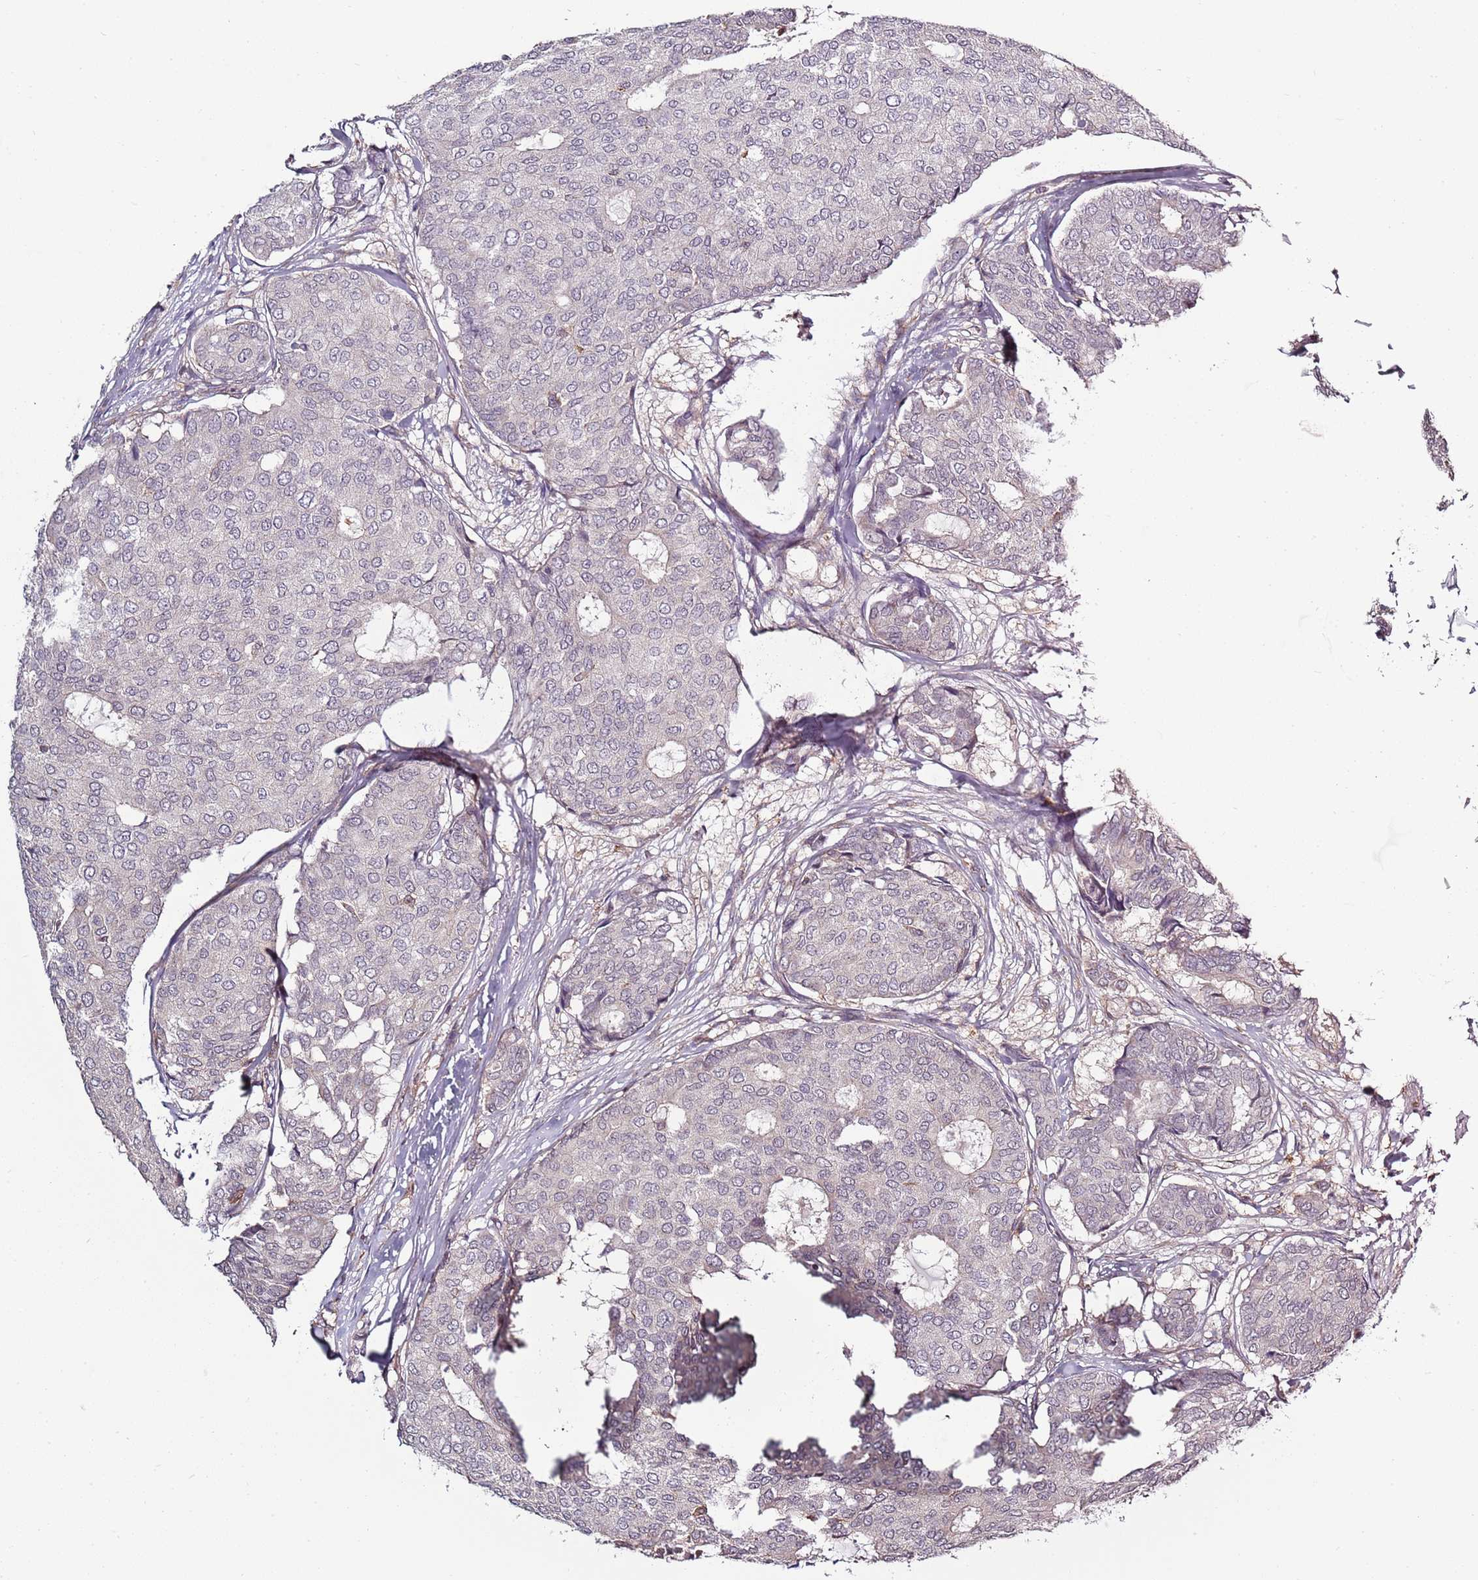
{"staining": {"intensity": "negative", "quantity": "none", "location": "none"}, "tissue": "breast cancer", "cell_type": "Tumor cells", "image_type": "cancer", "snomed": [{"axis": "morphology", "description": "Duct carcinoma"}, {"axis": "topography", "description": "Breast"}], "caption": "There is no significant positivity in tumor cells of infiltrating ductal carcinoma (breast).", "gene": "CC2D2B", "patient": {"sex": "female", "age": 75}}